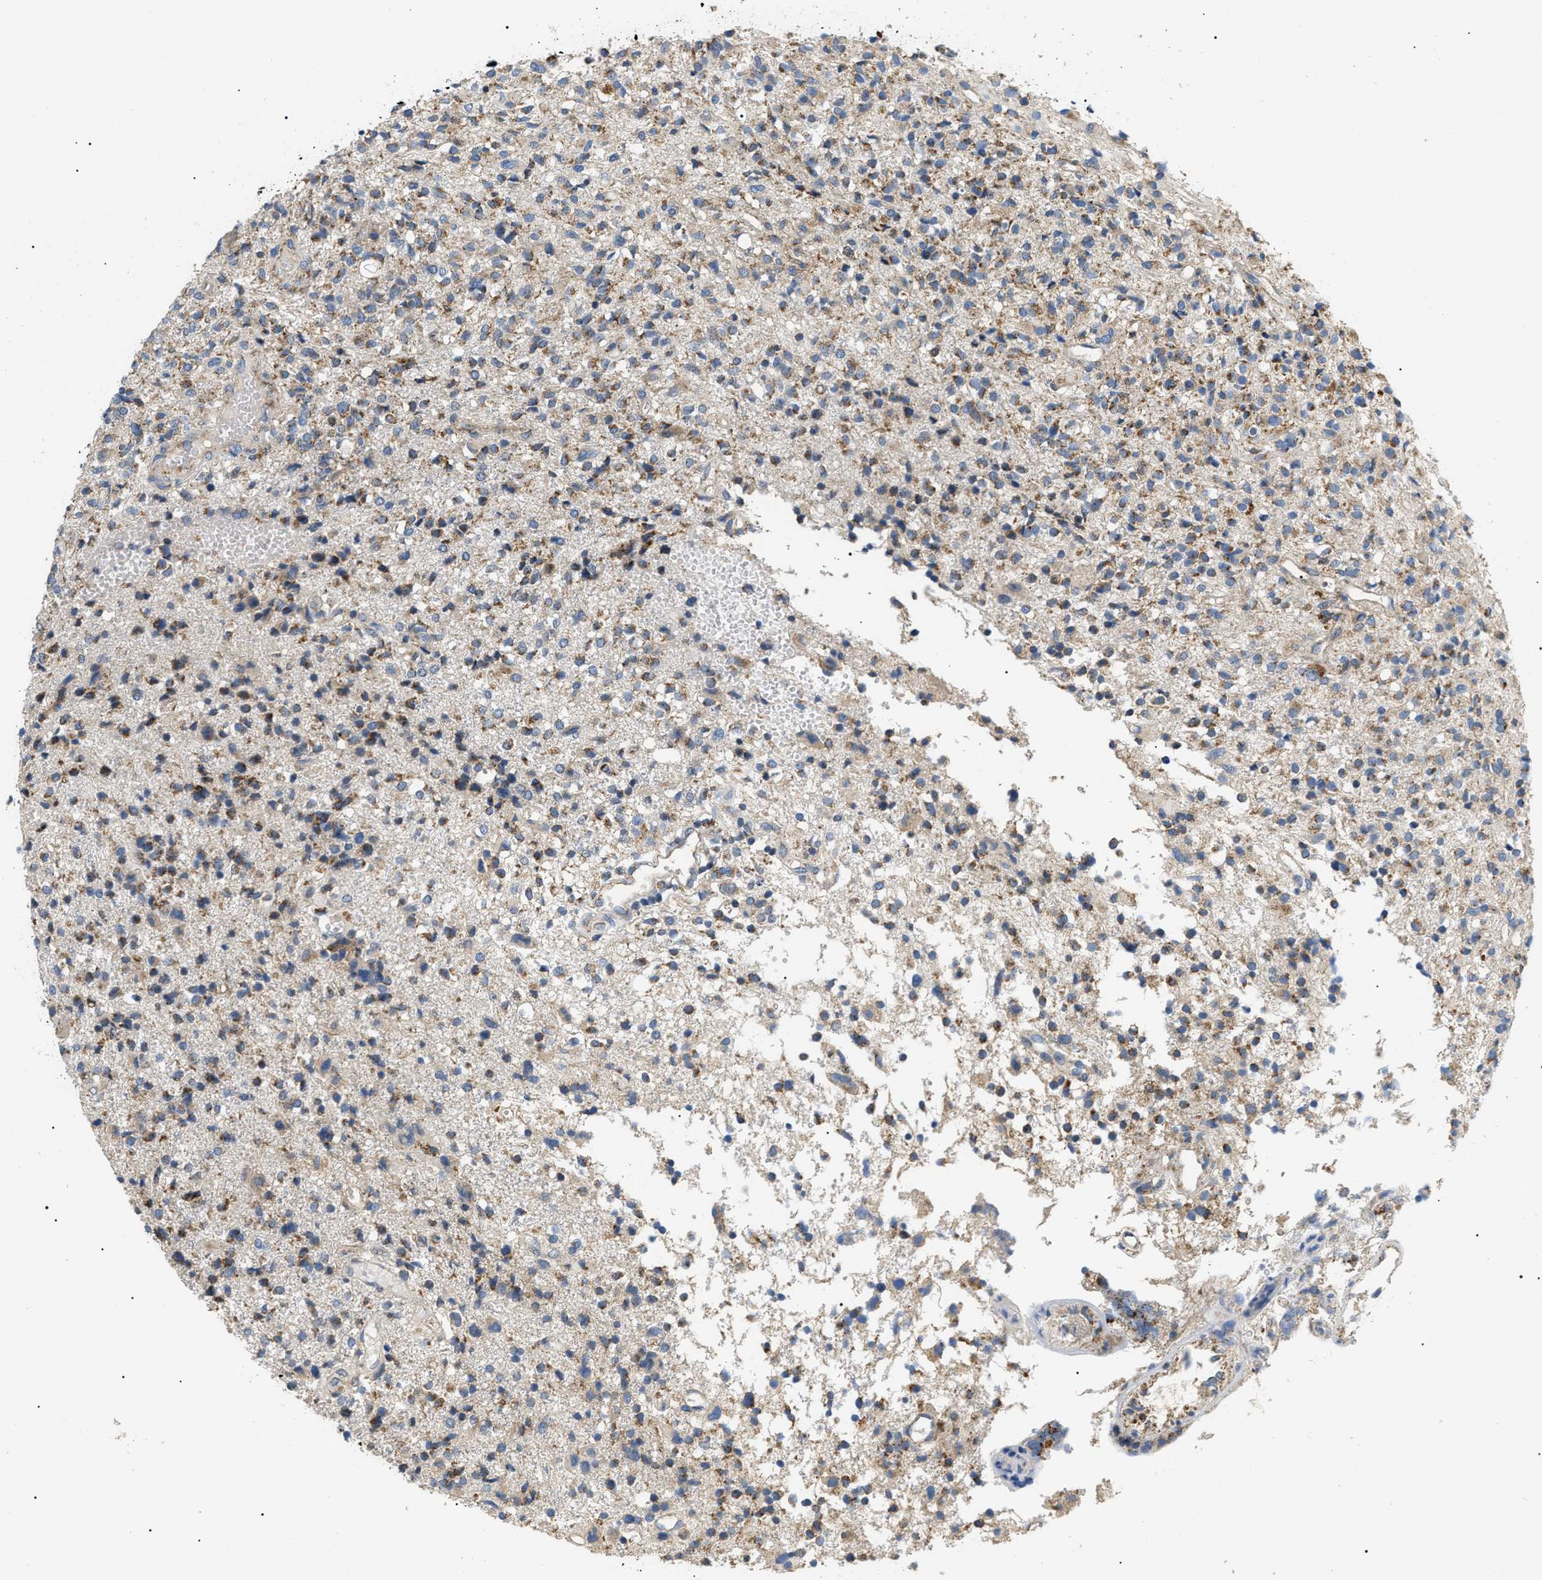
{"staining": {"intensity": "moderate", "quantity": "<25%", "location": "cytoplasmic/membranous"}, "tissue": "glioma", "cell_type": "Tumor cells", "image_type": "cancer", "snomed": [{"axis": "morphology", "description": "Glioma, malignant, High grade"}, {"axis": "topography", "description": "Brain"}], "caption": "Protein staining demonstrates moderate cytoplasmic/membranous staining in about <25% of tumor cells in glioma. The staining was performed using DAB to visualize the protein expression in brown, while the nuclei were stained in blue with hematoxylin (Magnification: 20x).", "gene": "TOMM6", "patient": {"sex": "female", "age": 59}}